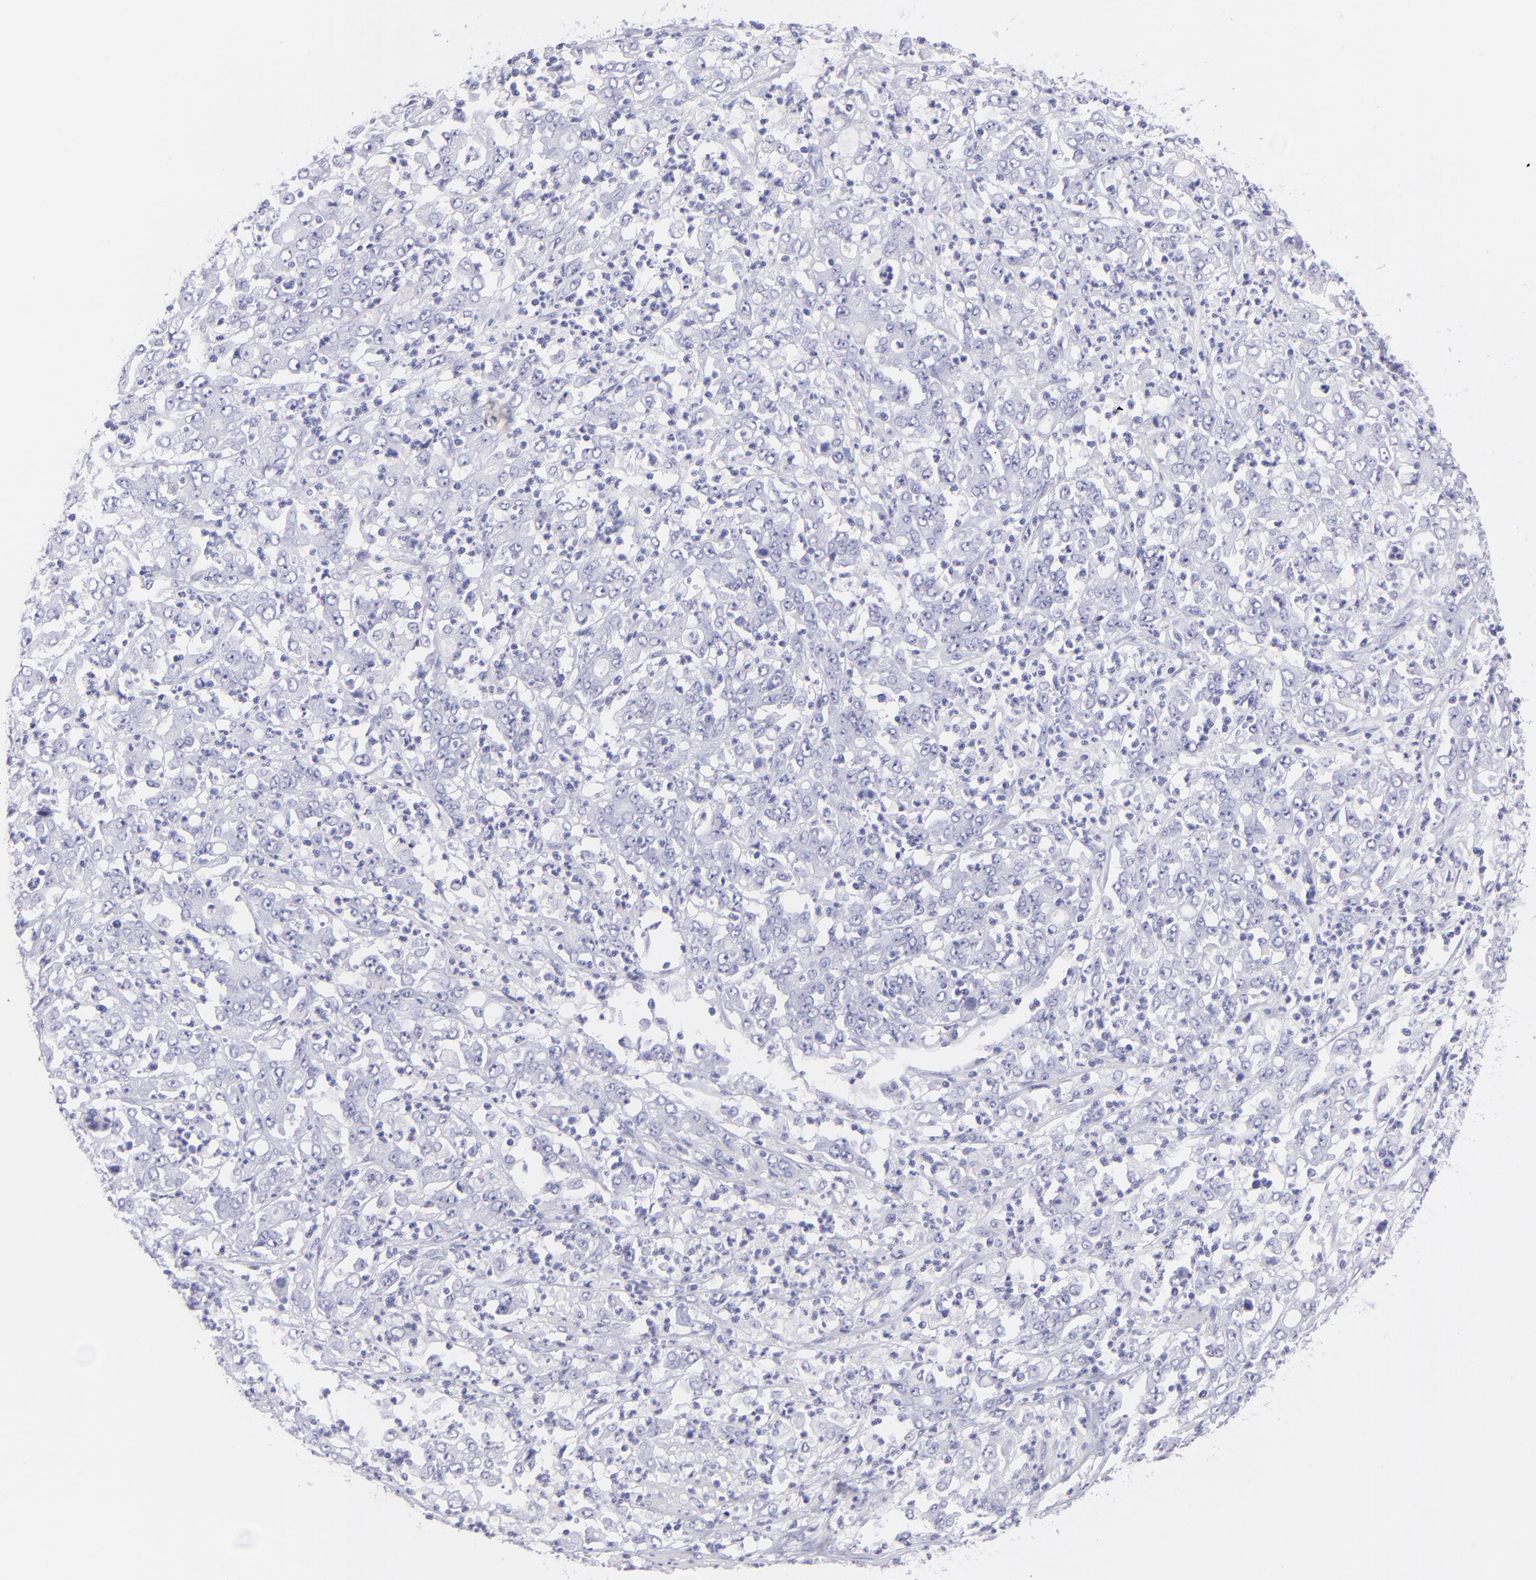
{"staining": {"intensity": "negative", "quantity": "none", "location": "none"}, "tissue": "stomach cancer", "cell_type": "Tumor cells", "image_type": "cancer", "snomed": [{"axis": "morphology", "description": "Adenocarcinoma, NOS"}, {"axis": "topography", "description": "Stomach, lower"}], "caption": "DAB (3,3'-diaminobenzidine) immunohistochemical staining of human adenocarcinoma (stomach) shows no significant staining in tumor cells.", "gene": "PIP", "patient": {"sex": "female", "age": 71}}